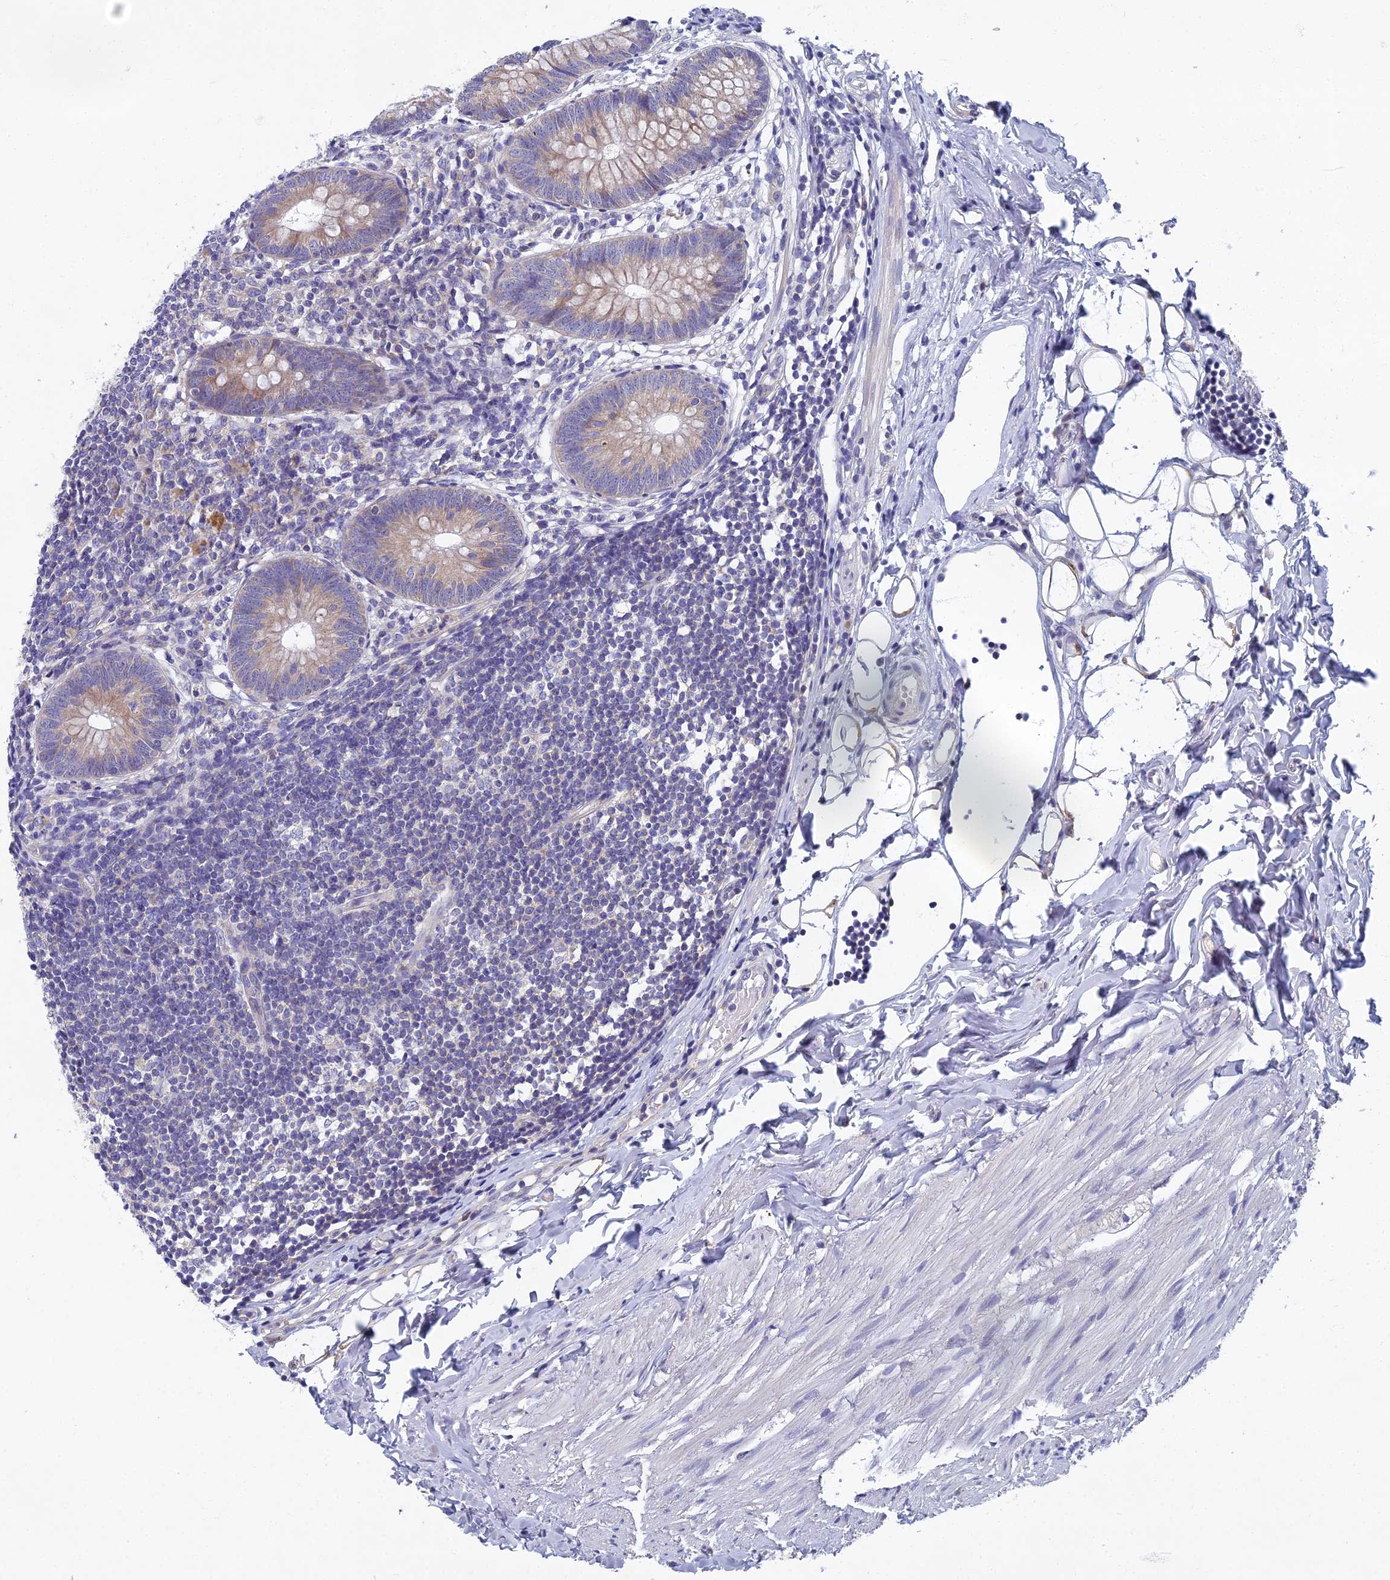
{"staining": {"intensity": "weak", "quantity": "25%-75%", "location": "cytoplasmic/membranous"}, "tissue": "appendix", "cell_type": "Glandular cells", "image_type": "normal", "snomed": [{"axis": "morphology", "description": "Normal tissue, NOS"}, {"axis": "topography", "description": "Appendix"}], "caption": "Protein positivity by immunohistochemistry (IHC) reveals weak cytoplasmic/membranous expression in approximately 25%-75% of glandular cells in unremarkable appendix. (DAB (3,3'-diaminobenzidine) IHC with brightfield microscopy, high magnification).", "gene": "SPIN4", "patient": {"sex": "female", "age": 62}}